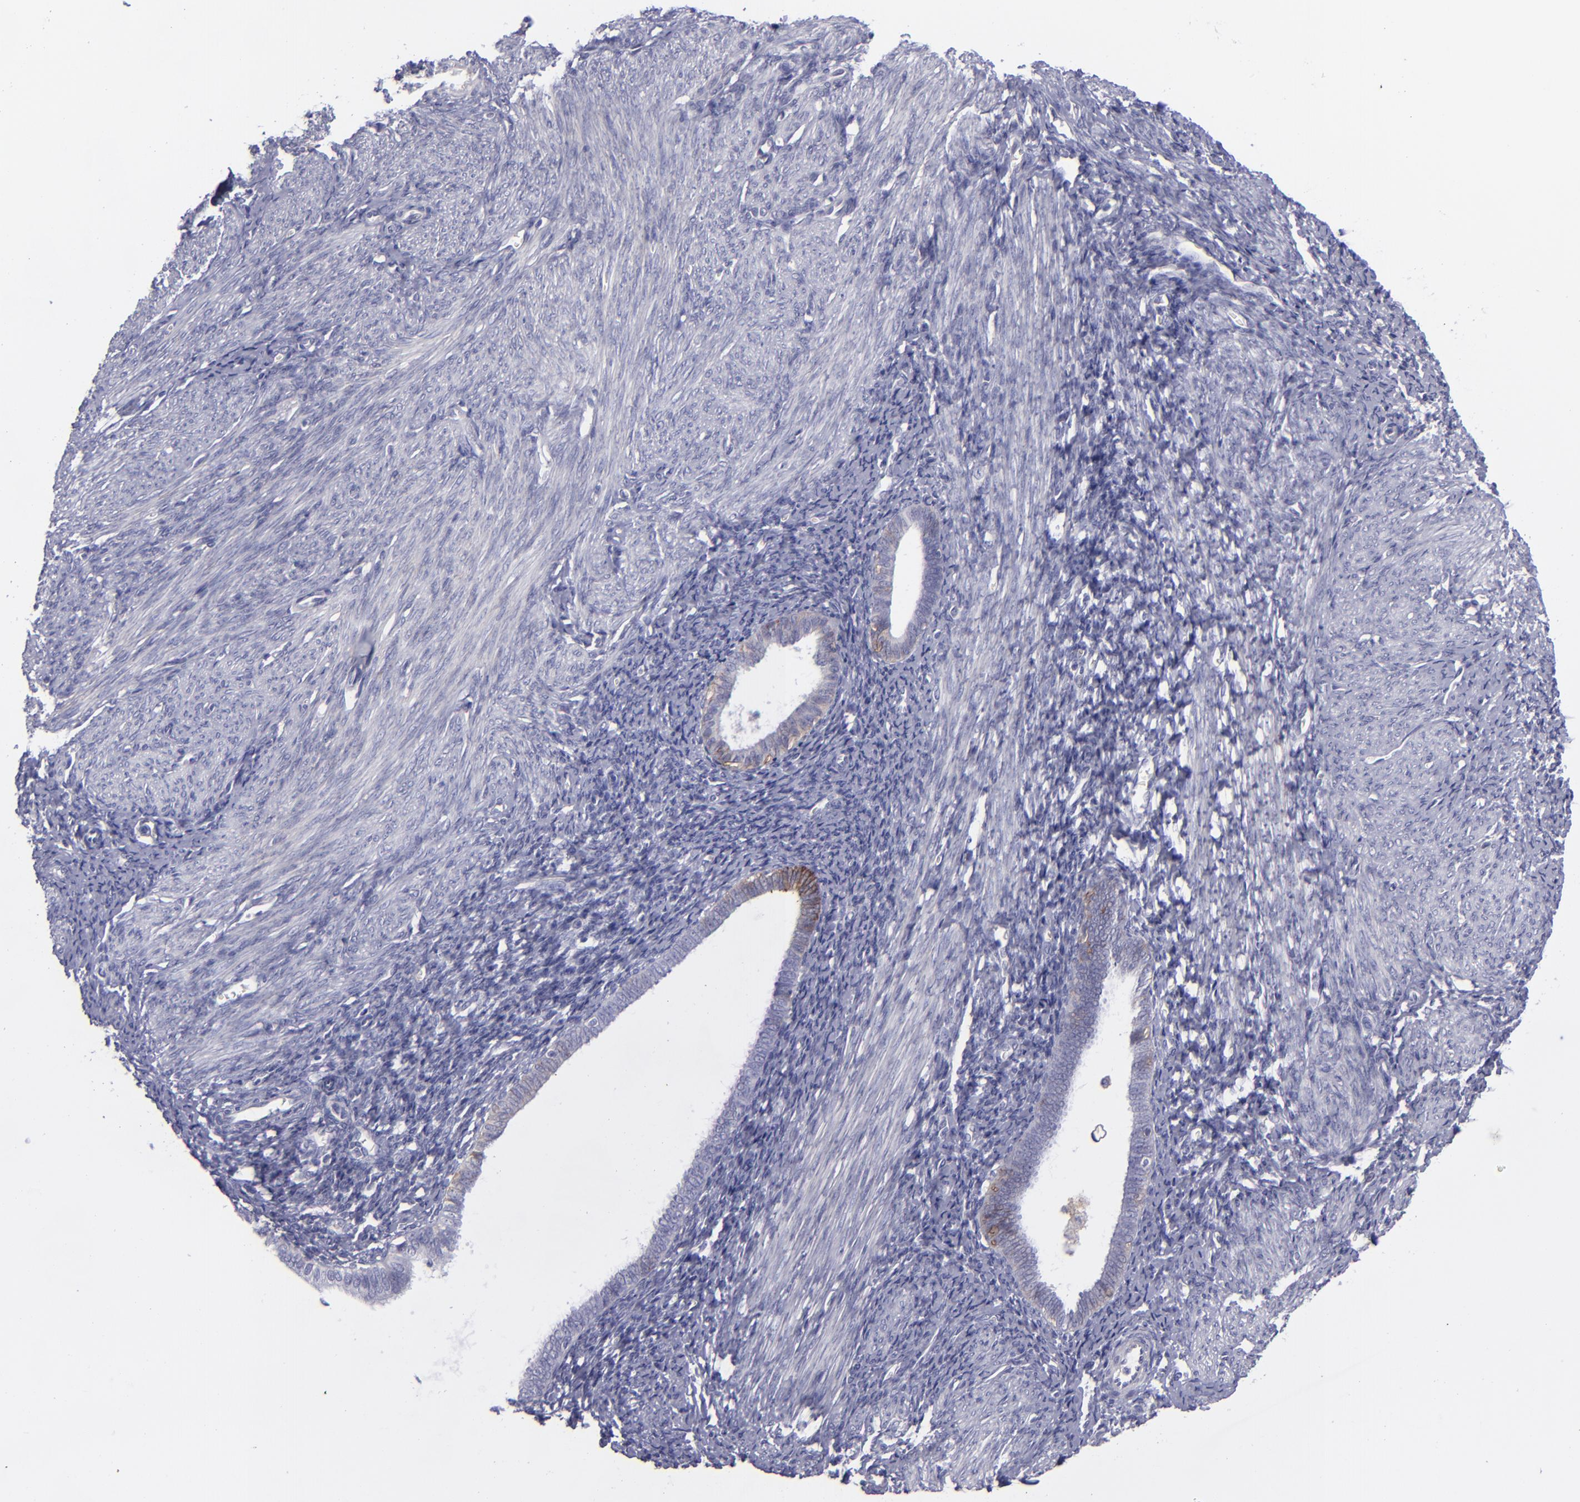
{"staining": {"intensity": "moderate", "quantity": "25%-75%", "location": "cytoplasmic/membranous"}, "tissue": "endometrium", "cell_type": "Cells in endometrial stroma", "image_type": "normal", "snomed": [{"axis": "morphology", "description": "Normal tissue, NOS"}, {"axis": "topography", "description": "Smooth muscle"}, {"axis": "topography", "description": "Endometrium"}], "caption": "Immunohistochemical staining of normal human endometrium exhibits medium levels of moderate cytoplasmic/membranous staining in approximately 25%-75% of cells in endometrial stroma. (DAB (3,3'-diaminobenzidine) IHC, brown staining for protein, blue staining for nuclei).", "gene": "BSG", "patient": {"sex": "female", "age": 57}}